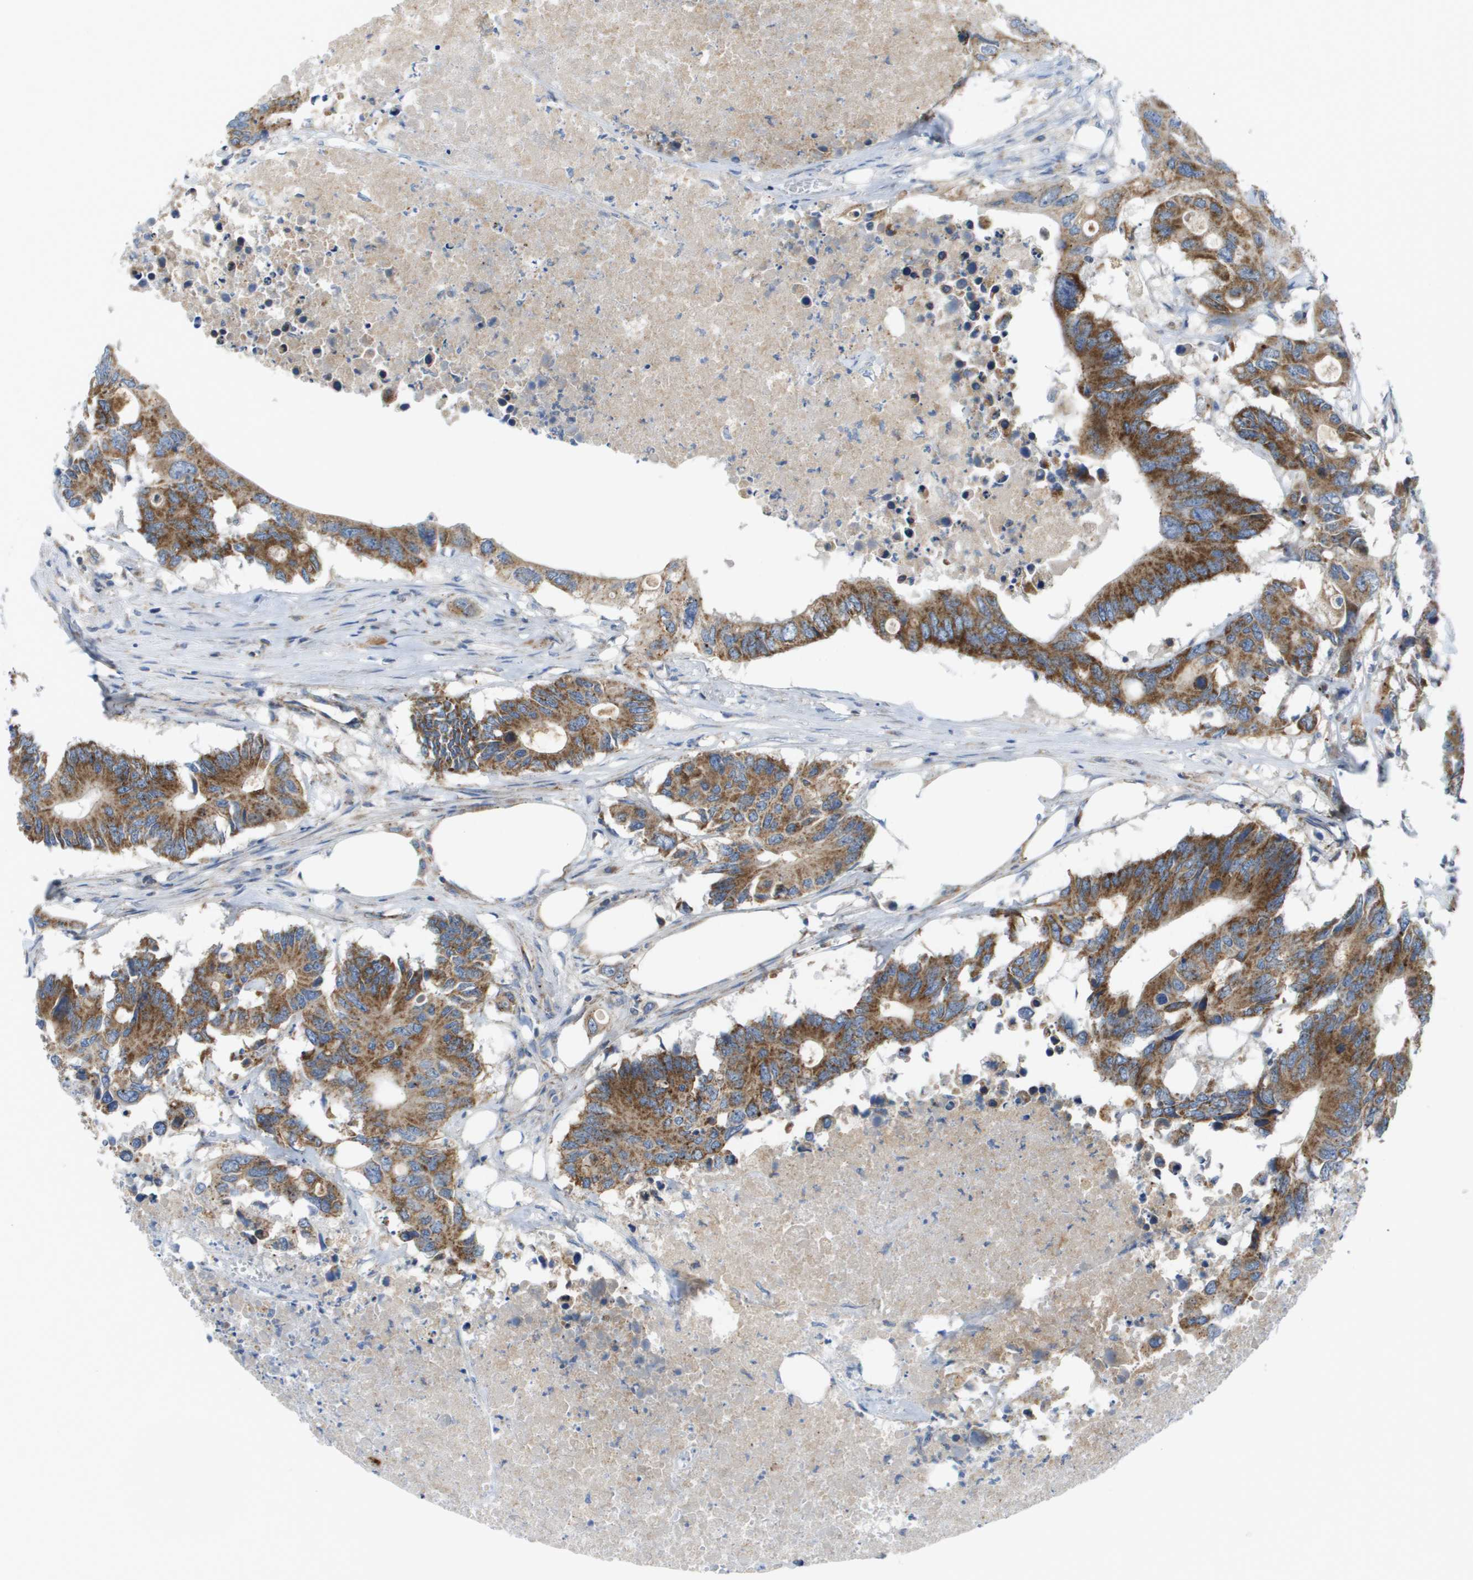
{"staining": {"intensity": "strong", "quantity": ">75%", "location": "cytoplasmic/membranous"}, "tissue": "colorectal cancer", "cell_type": "Tumor cells", "image_type": "cancer", "snomed": [{"axis": "morphology", "description": "Adenocarcinoma, NOS"}, {"axis": "topography", "description": "Colon"}], "caption": "Immunohistochemistry (IHC) of human colorectal adenocarcinoma shows high levels of strong cytoplasmic/membranous expression in approximately >75% of tumor cells.", "gene": "FIS1", "patient": {"sex": "male", "age": 71}}